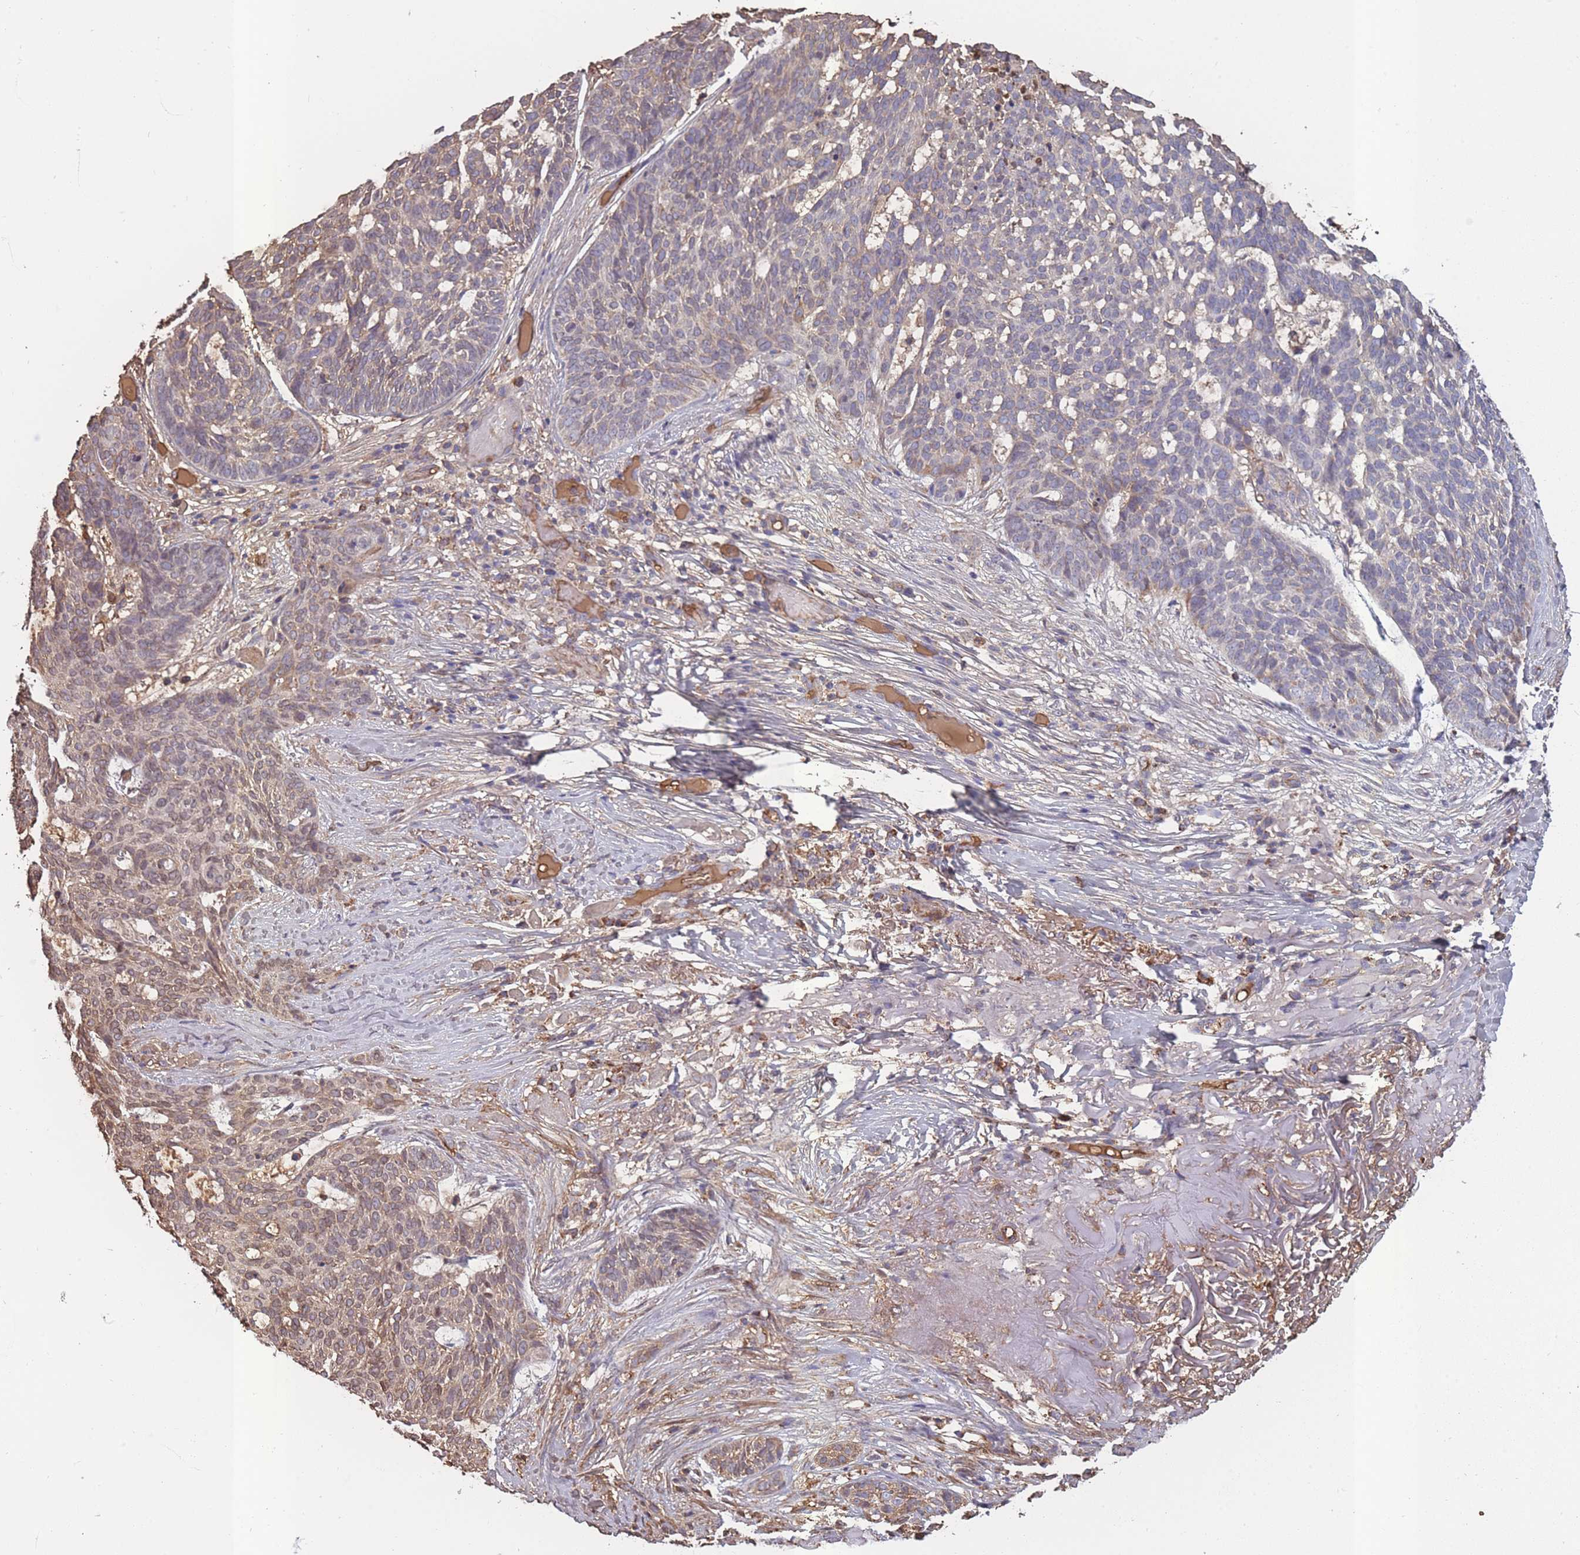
{"staining": {"intensity": "weak", "quantity": "<25%", "location": "cytoplasmic/membranous"}, "tissue": "skin cancer", "cell_type": "Tumor cells", "image_type": "cancer", "snomed": [{"axis": "morphology", "description": "Basal cell carcinoma"}, {"axis": "topography", "description": "Skin"}], "caption": "This is an IHC photomicrograph of skin basal cell carcinoma. There is no staining in tumor cells.", "gene": "KAT2A", "patient": {"sex": "female", "age": 89}}